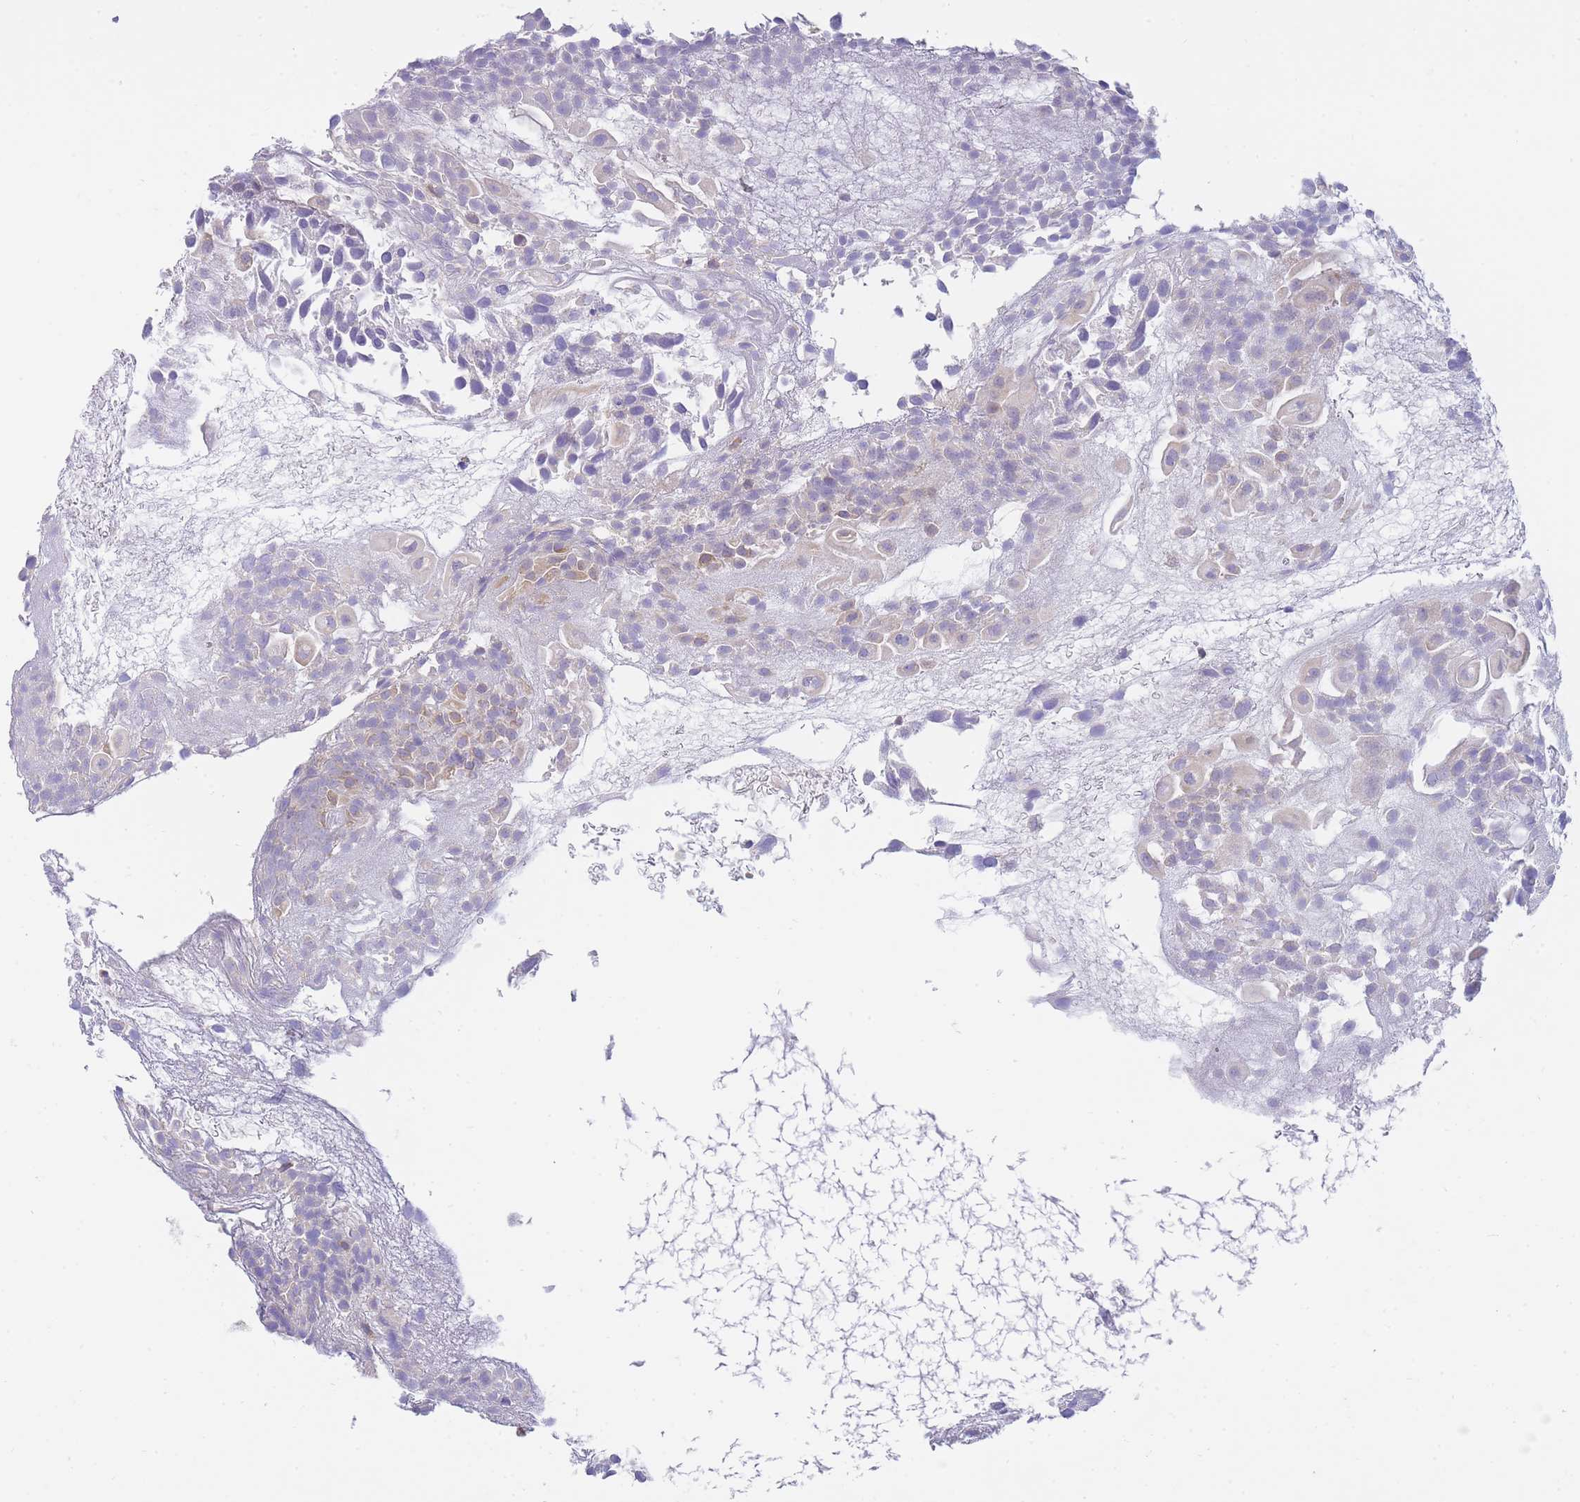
{"staining": {"intensity": "weak", "quantity": "<25%", "location": "cytoplasmic/membranous"}, "tissue": "urothelial cancer", "cell_type": "Tumor cells", "image_type": "cancer", "snomed": [{"axis": "morphology", "description": "Urothelial carcinoma, Low grade"}, {"axis": "topography", "description": "Urinary bladder"}], "caption": "Immunohistochemistry micrograph of human low-grade urothelial carcinoma stained for a protein (brown), which exhibits no positivity in tumor cells.", "gene": "SH2B2", "patient": {"sex": "male", "age": 88}}